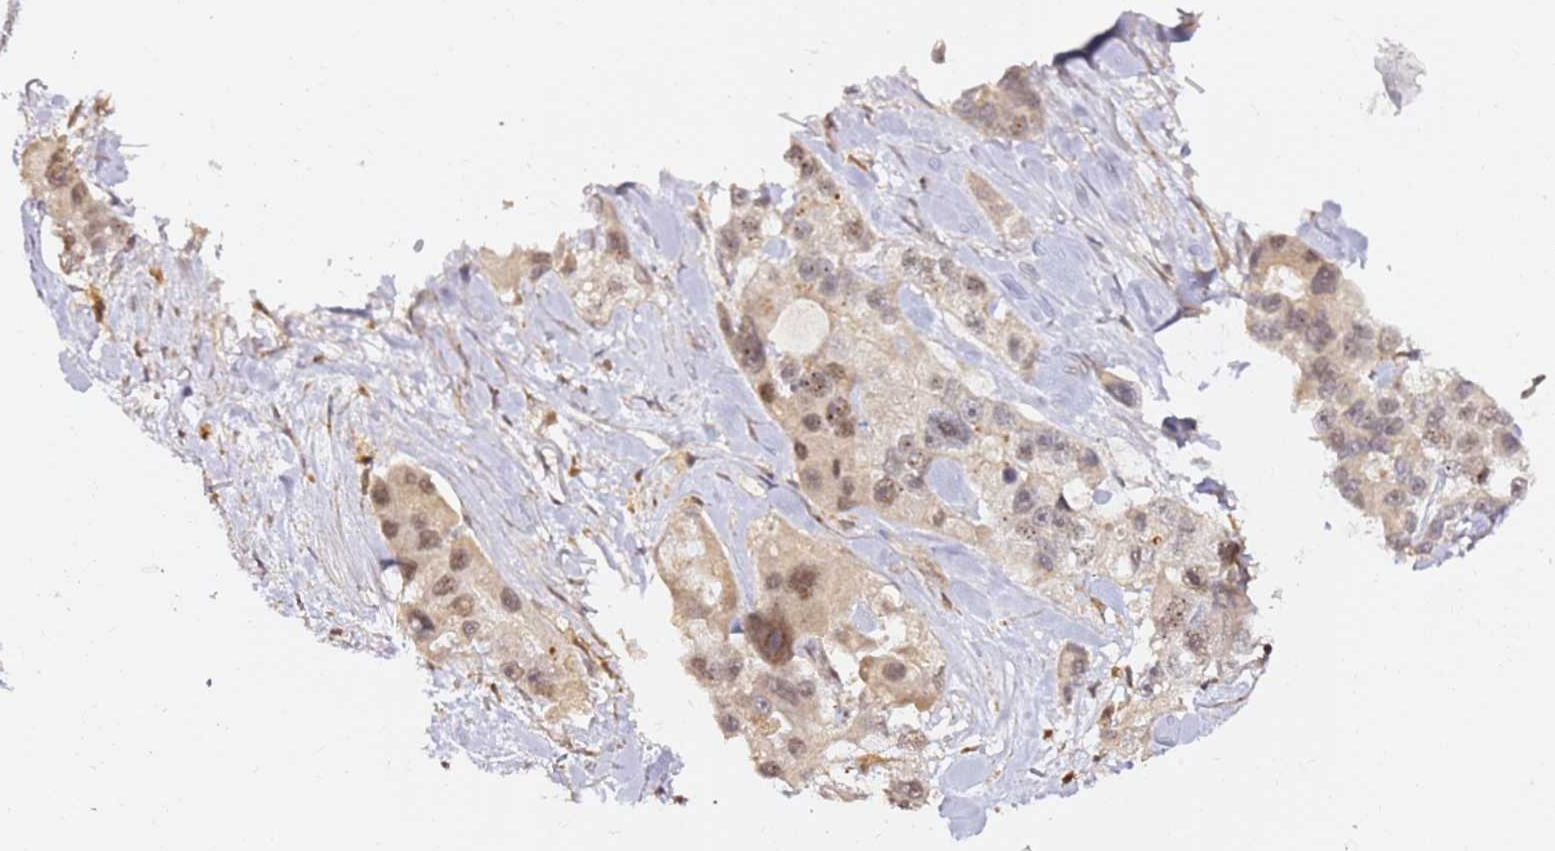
{"staining": {"intensity": "moderate", "quantity": ">75%", "location": "nuclear"}, "tissue": "lung cancer", "cell_type": "Tumor cells", "image_type": "cancer", "snomed": [{"axis": "morphology", "description": "Adenocarcinoma, NOS"}, {"axis": "topography", "description": "Lung"}], "caption": "Protein expression analysis of human lung cancer (adenocarcinoma) reveals moderate nuclear expression in approximately >75% of tumor cells. (DAB IHC with brightfield microscopy, high magnification).", "gene": "OR5V1", "patient": {"sex": "female", "age": 54}}